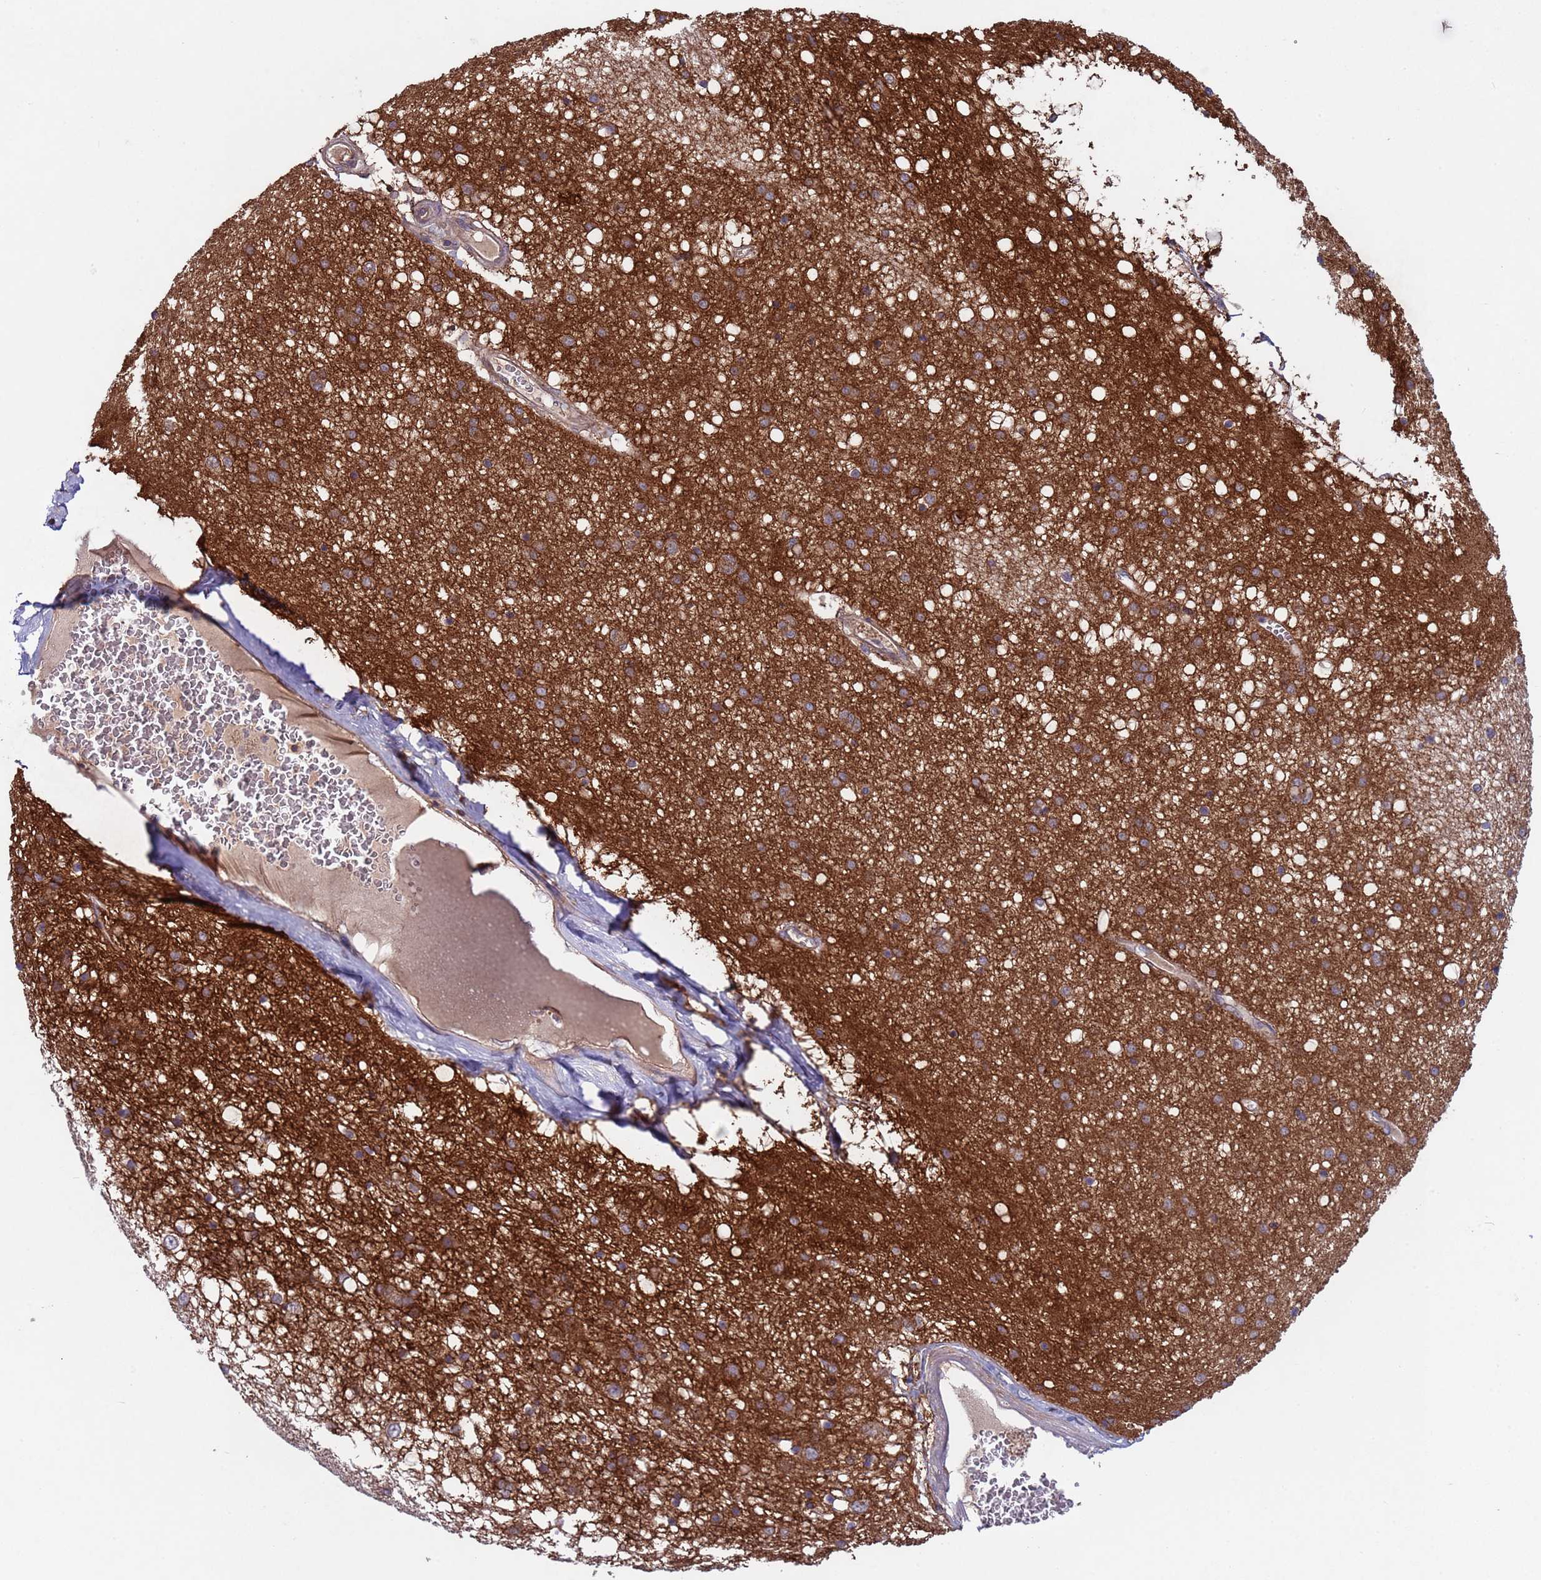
{"staining": {"intensity": "weak", "quantity": "25%-75%", "location": "cytoplasmic/membranous"}, "tissue": "caudate", "cell_type": "Glial cells", "image_type": "normal", "snomed": [{"axis": "morphology", "description": "Normal tissue, NOS"}, {"axis": "topography", "description": "Lateral ventricle wall"}], "caption": "IHC staining of normal caudate, which reveals low levels of weak cytoplasmic/membranous staining in about 25%-75% of glial cells indicating weak cytoplasmic/membranous protein staining. The staining was performed using DAB (3,3'-diaminobenzidine) (brown) for protein detection and nuclei were counterstained in hematoxylin (blue).", "gene": "ACAD8", "patient": {"sex": "male", "age": 37}}